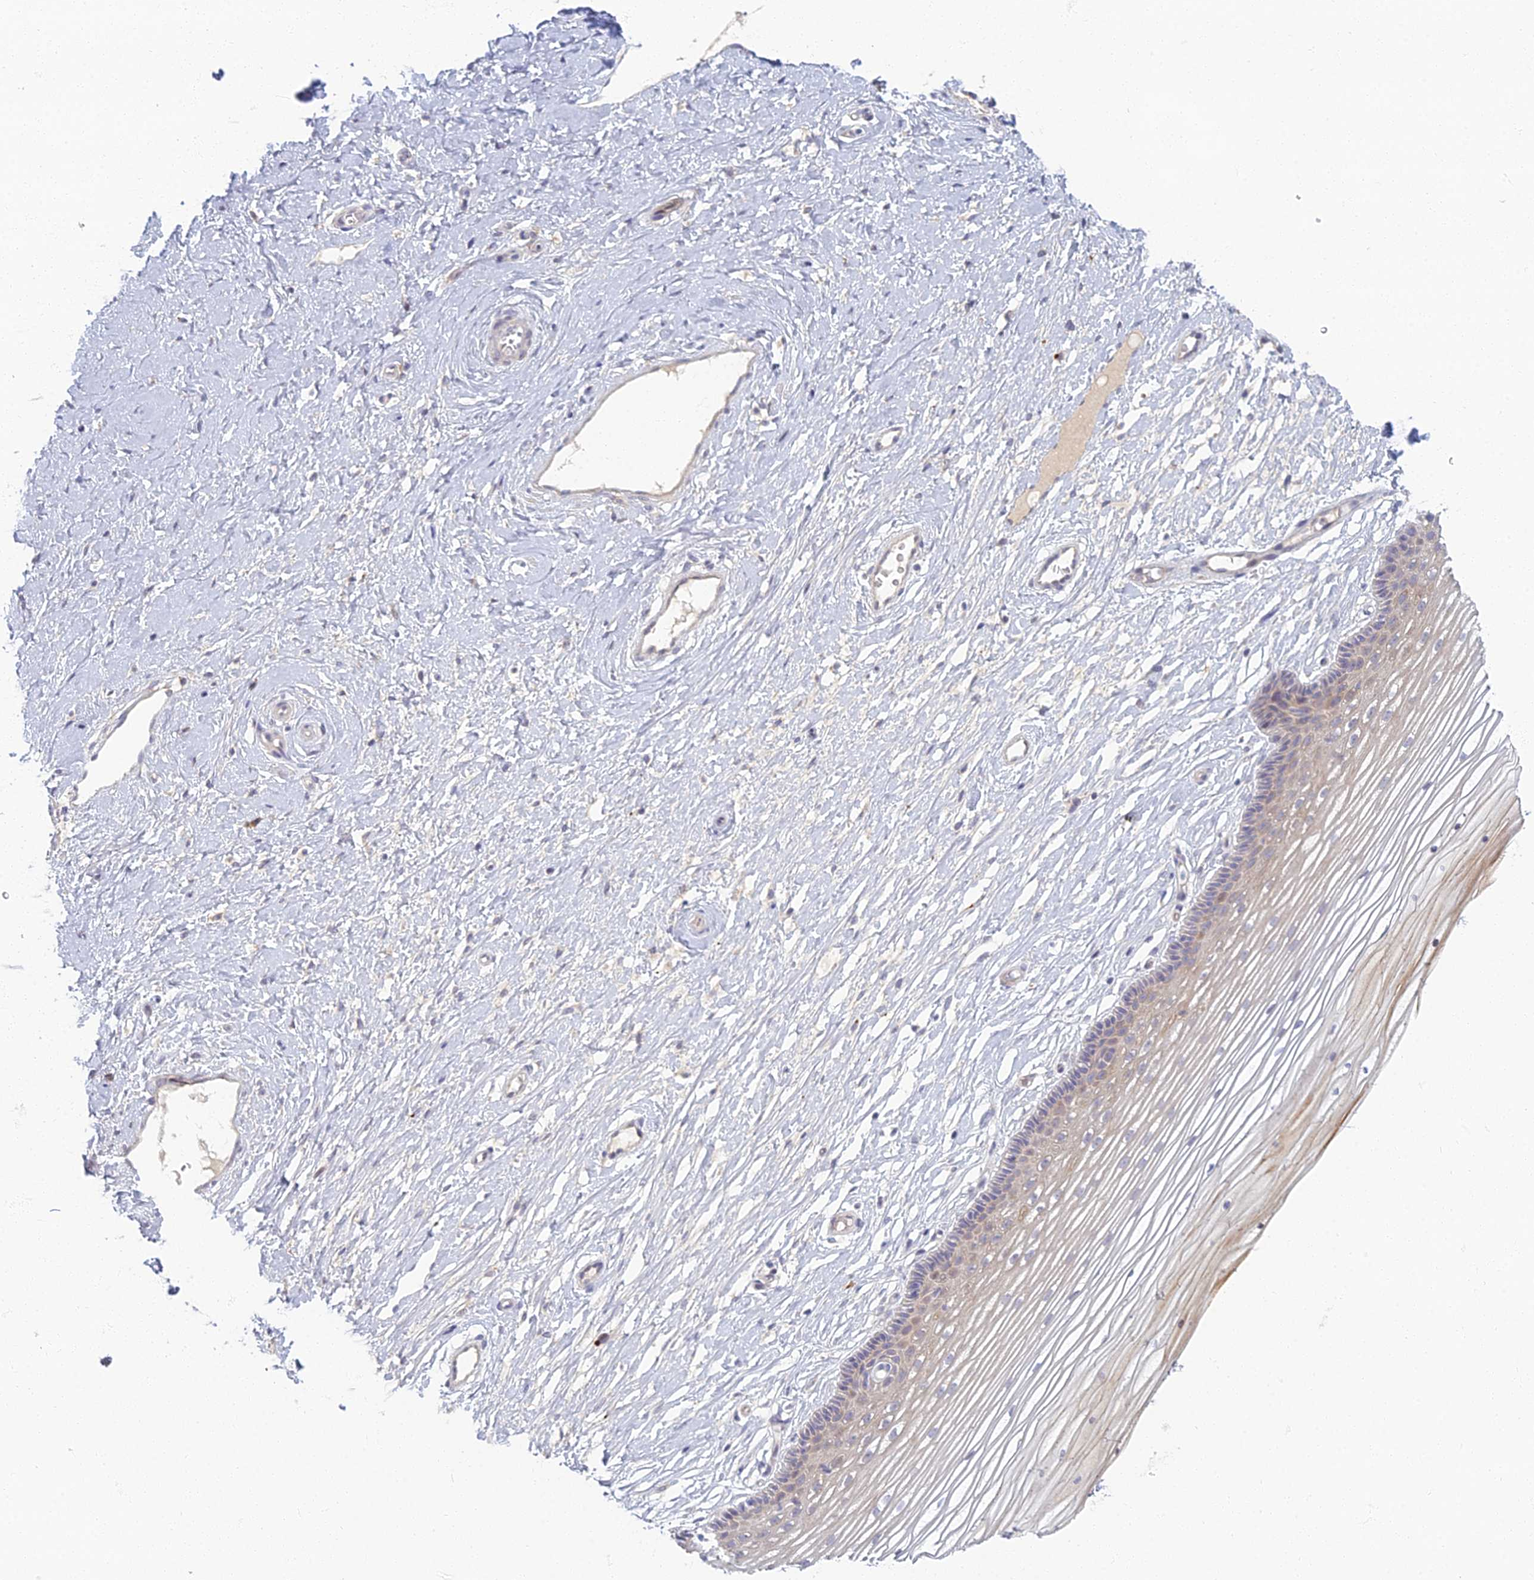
{"staining": {"intensity": "weak", "quantity": "<25%", "location": "cytoplasmic/membranous"}, "tissue": "vagina", "cell_type": "Squamous epithelial cells", "image_type": "normal", "snomed": [{"axis": "morphology", "description": "Normal tissue, NOS"}, {"axis": "topography", "description": "Vagina"}, {"axis": "topography", "description": "Cervix"}], "caption": "IHC photomicrograph of normal vagina: human vagina stained with DAB shows no significant protein expression in squamous epithelial cells. (Stains: DAB (3,3'-diaminobenzidine) IHC with hematoxylin counter stain, Microscopy: brightfield microscopy at high magnification).", "gene": "CHMP4B", "patient": {"sex": "female", "age": 40}}